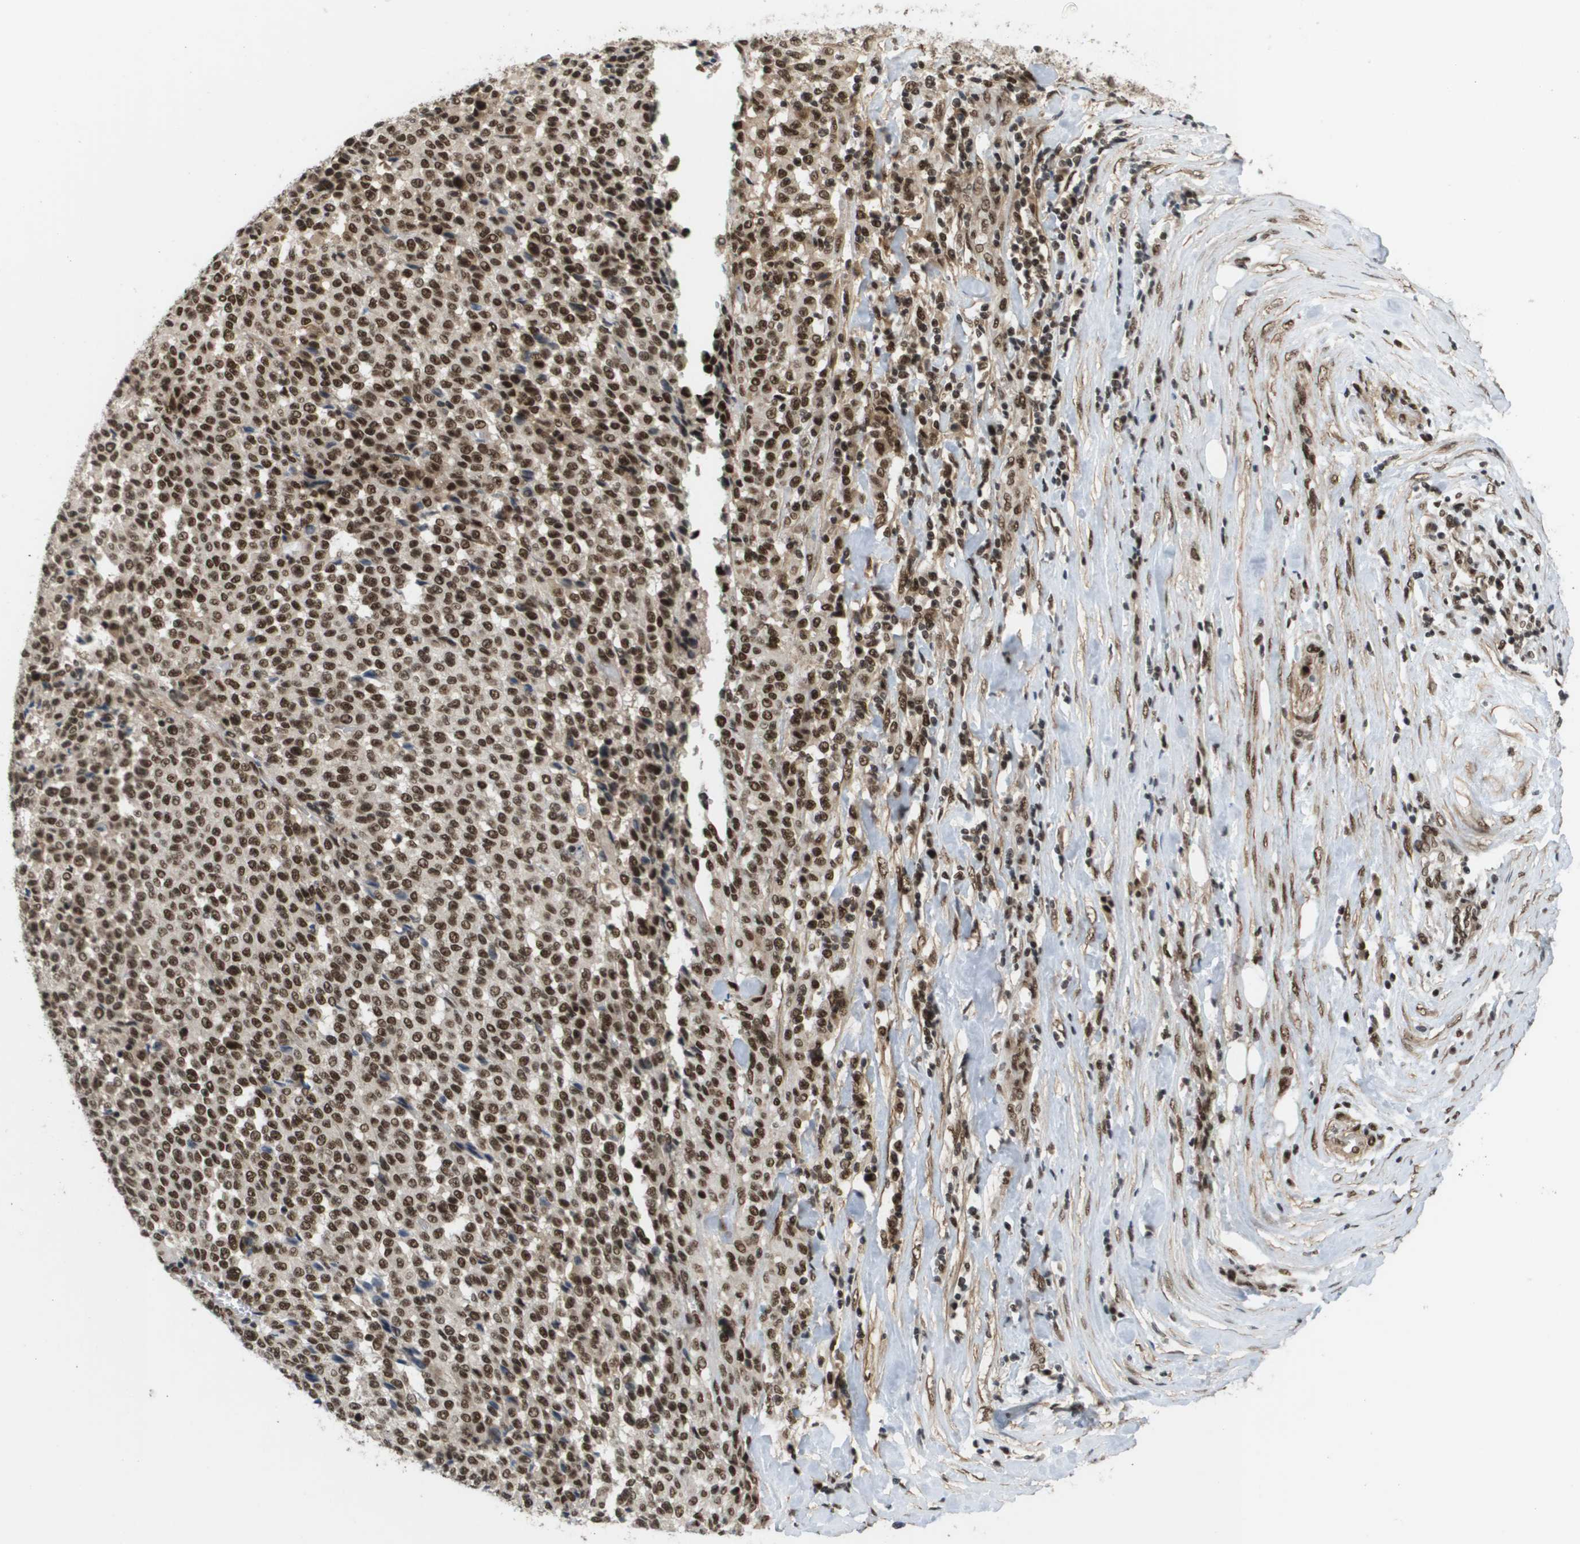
{"staining": {"intensity": "strong", "quantity": ">75%", "location": "nuclear"}, "tissue": "melanoma", "cell_type": "Tumor cells", "image_type": "cancer", "snomed": [{"axis": "morphology", "description": "Malignant melanoma, Metastatic site"}, {"axis": "topography", "description": "Pancreas"}], "caption": "Strong nuclear staining for a protein is appreciated in about >75% of tumor cells of melanoma using immunohistochemistry.", "gene": "PRCC", "patient": {"sex": "female", "age": 30}}